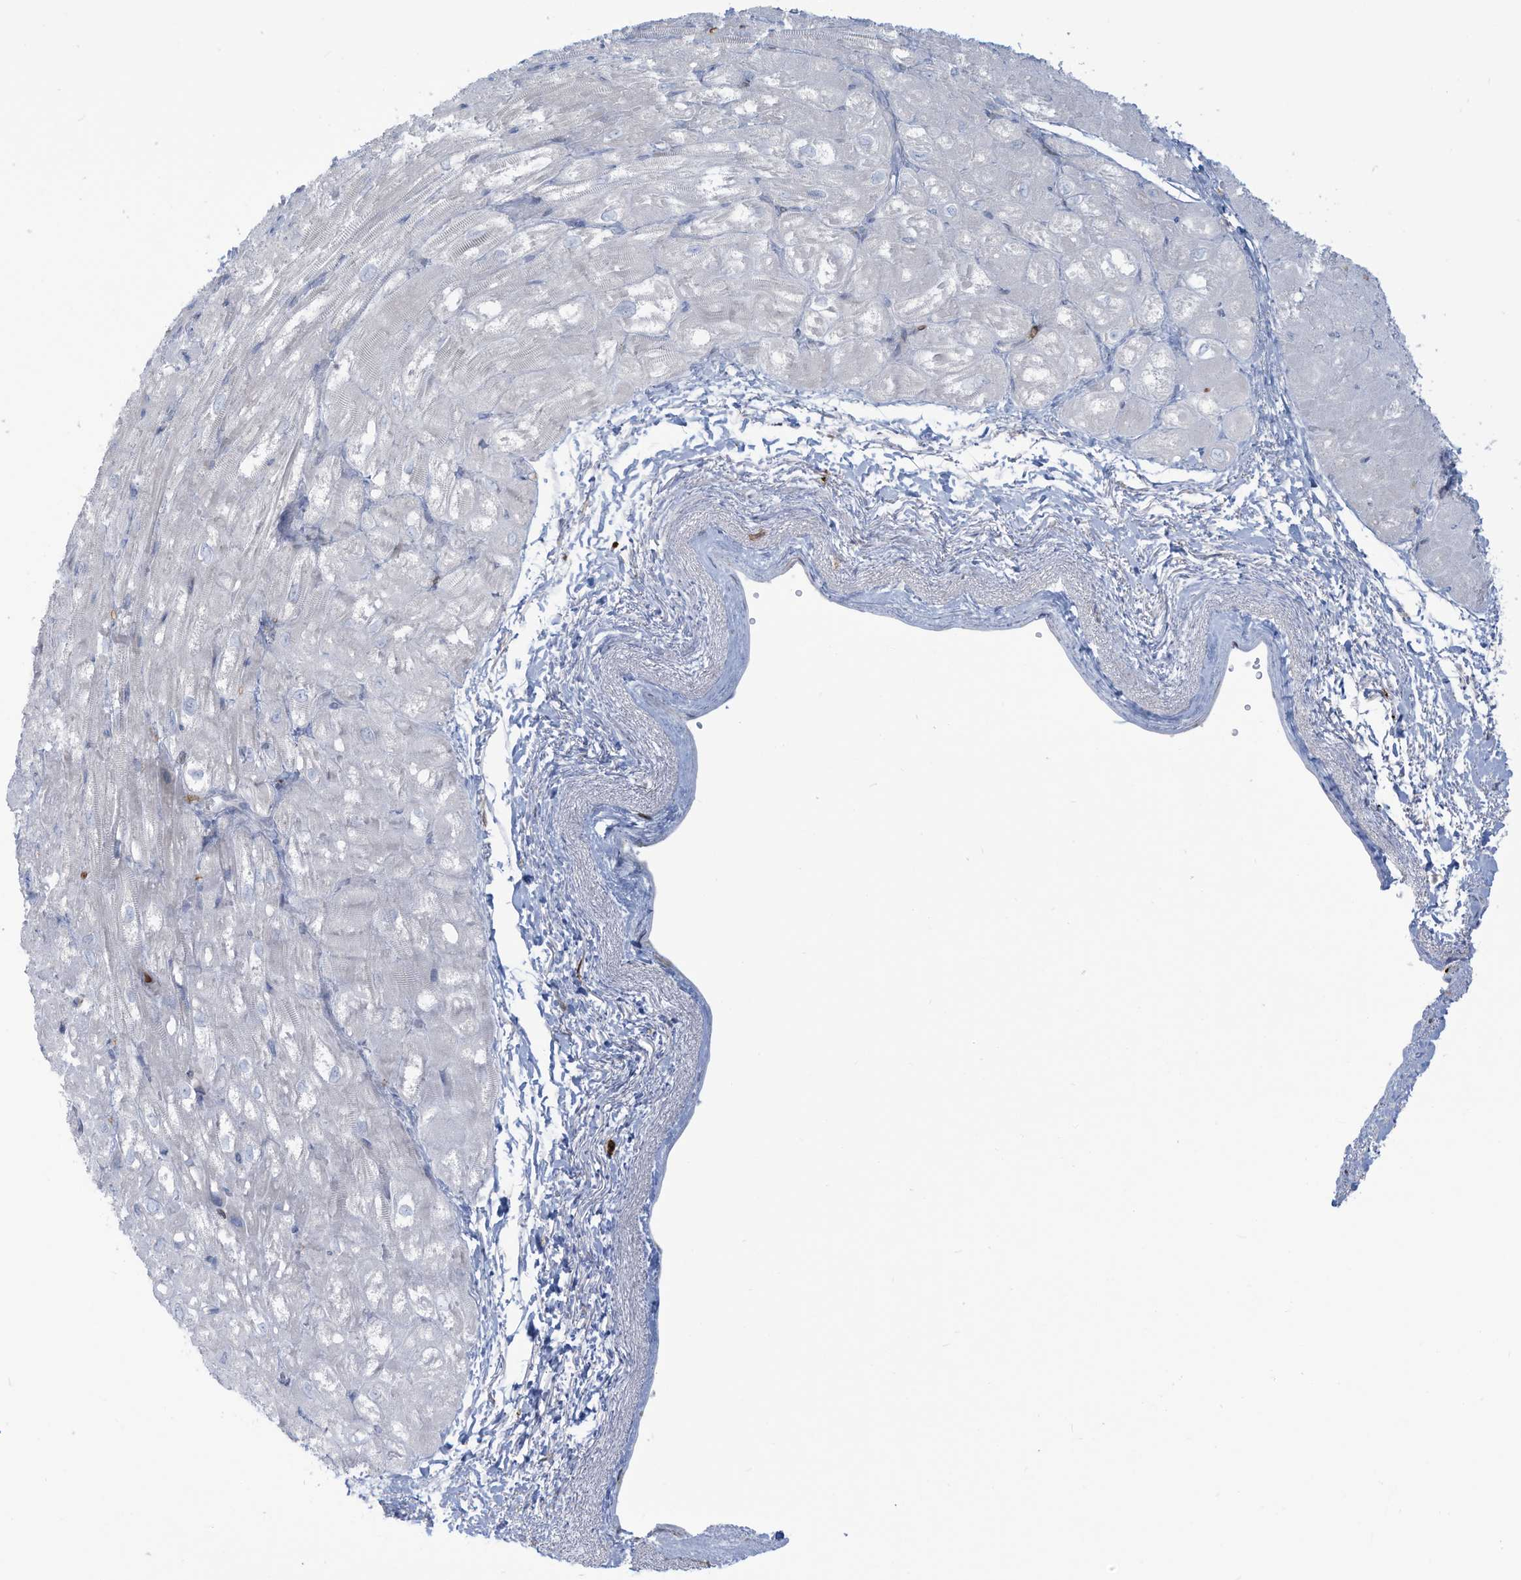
{"staining": {"intensity": "negative", "quantity": "none", "location": "none"}, "tissue": "heart muscle", "cell_type": "Cardiomyocytes", "image_type": "normal", "snomed": [{"axis": "morphology", "description": "Normal tissue, NOS"}, {"axis": "topography", "description": "Heart"}], "caption": "Cardiomyocytes are negative for brown protein staining in unremarkable heart muscle. (DAB (3,3'-diaminobenzidine) immunohistochemistry with hematoxylin counter stain).", "gene": "NOTO", "patient": {"sex": "male", "age": 50}}